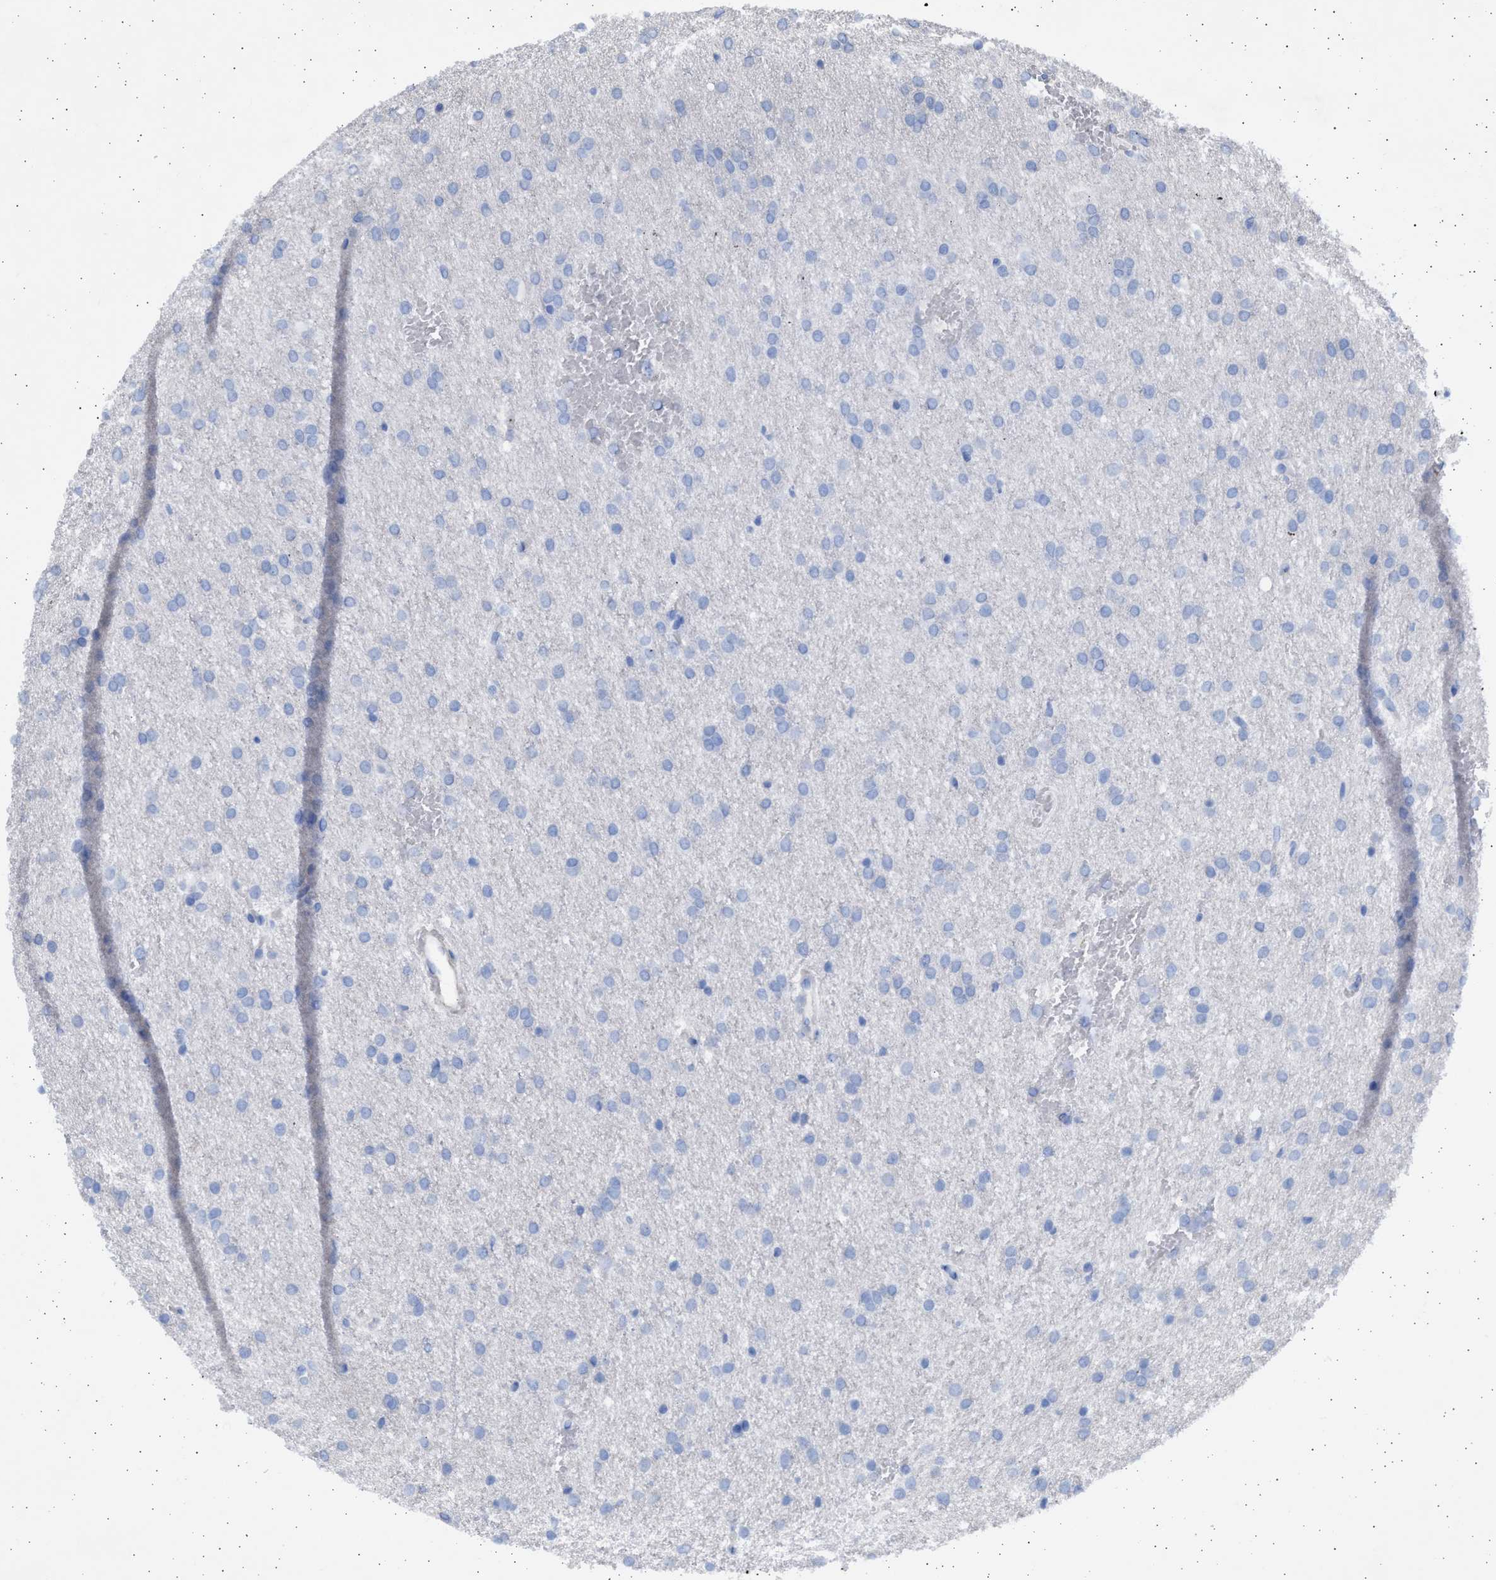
{"staining": {"intensity": "negative", "quantity": "none", "location": "none"}, "tissue": "glioma", "cell_type": "Tumor cells", "image_type": "cancer", "snomed": [{"axis": "morphology", "description": "Glioma, malignant, Low grade"}, {"axis": "topography", "description": "Brain"}], "caption": "IHC photomicrograph of neoplastic tissue: human glioma stained with DAB exhibits no significant protein staining in tumor cells.", "gene": "NBR1", "patient": {"sex": "female", "age": 37}}